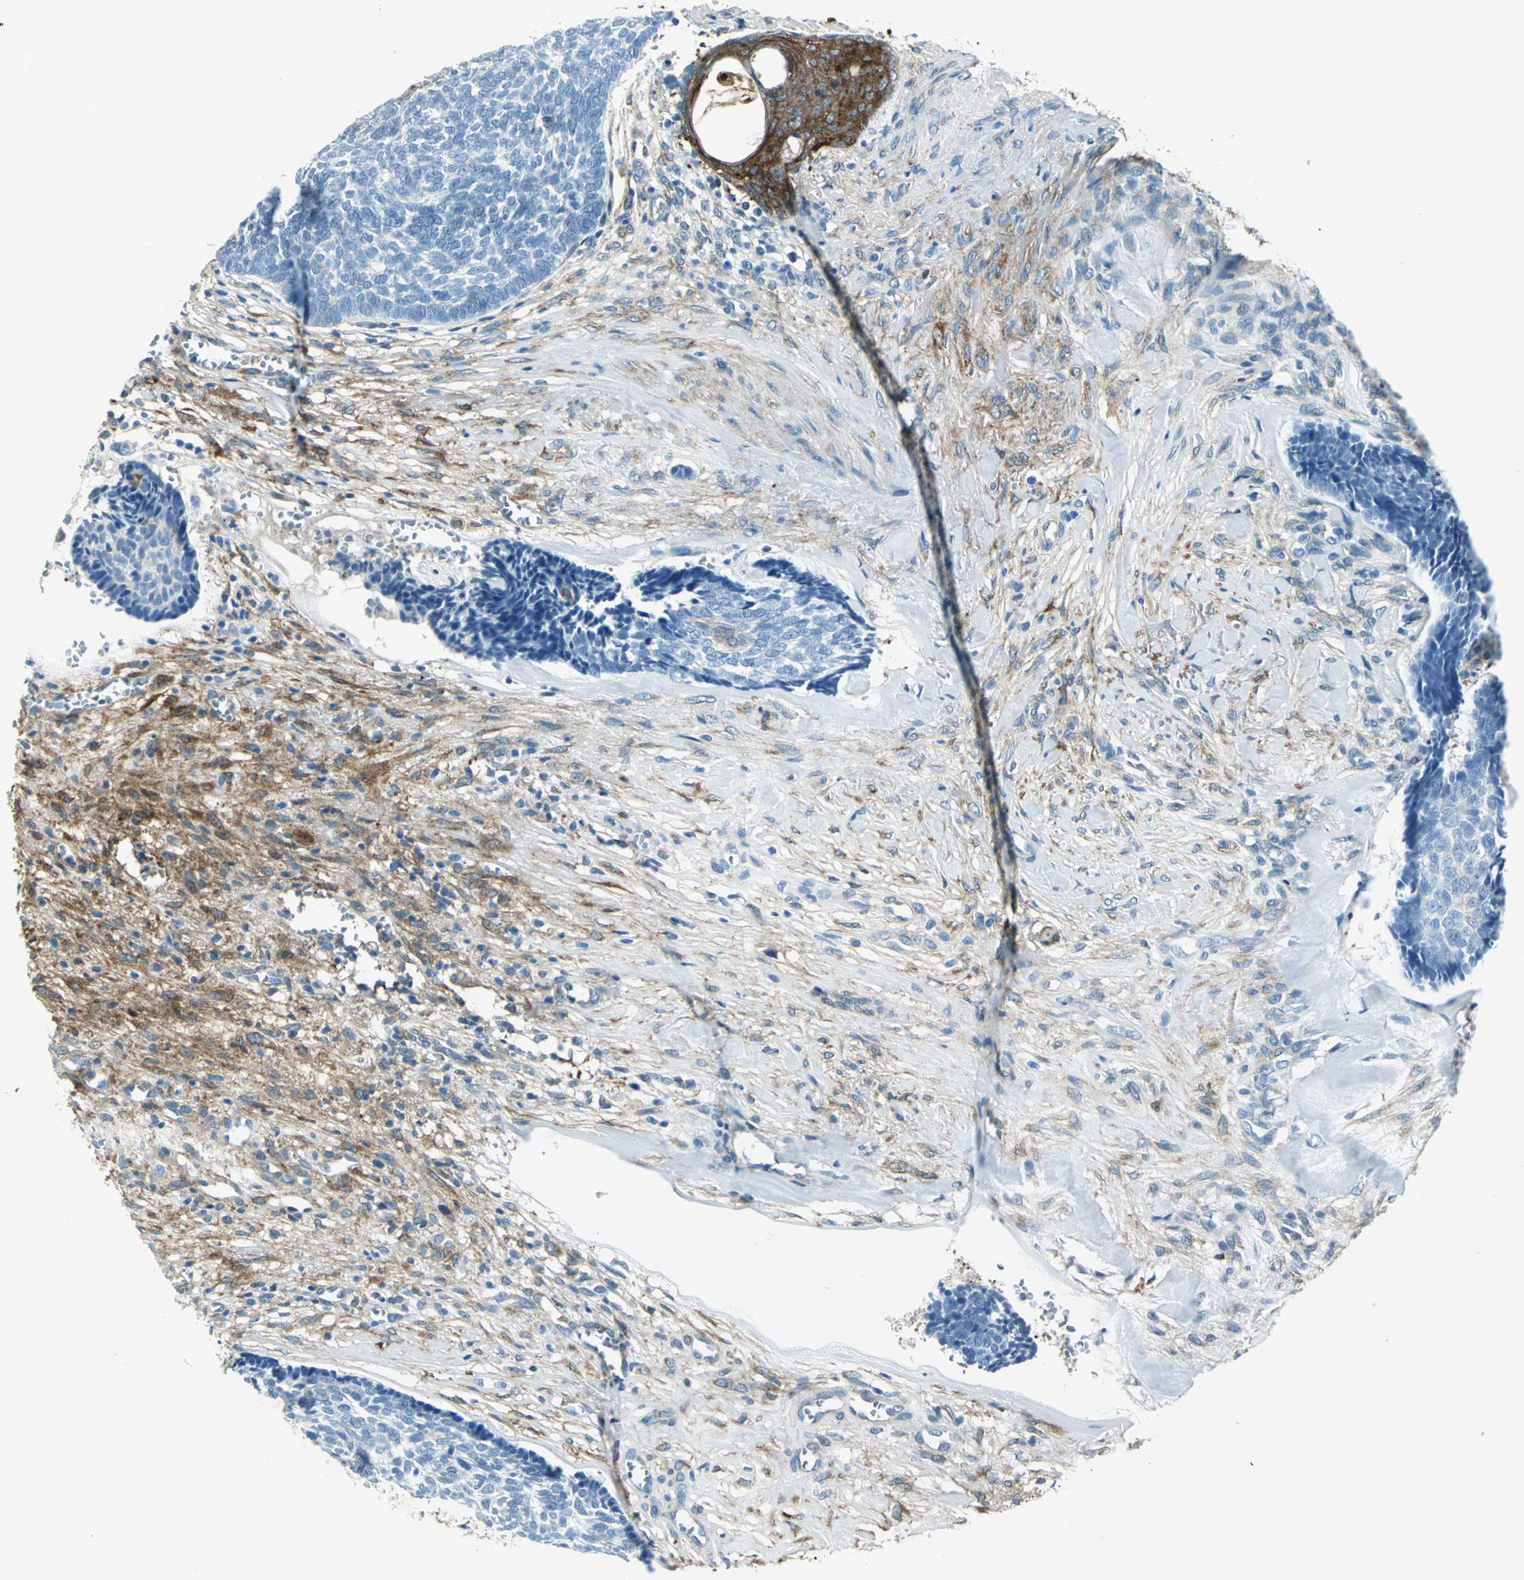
{"staining": {"intensity": "negative", "quantity": "none", "location": "none"}, "tissue": "skin cancer", "cell_type": "Tumor cells", "image_type": "cancer", "snomed": [{"axis": "morphology", "description": "Basal cell carcinoma"}, {"axis": "topography", "description": "Skin"}], "caption": "A micrograph of skin cancer stained for a protein reveals no brown staining in tumor cells.", "gene": "HSPB1", "patient": {"sex": "male", "age": 84}}